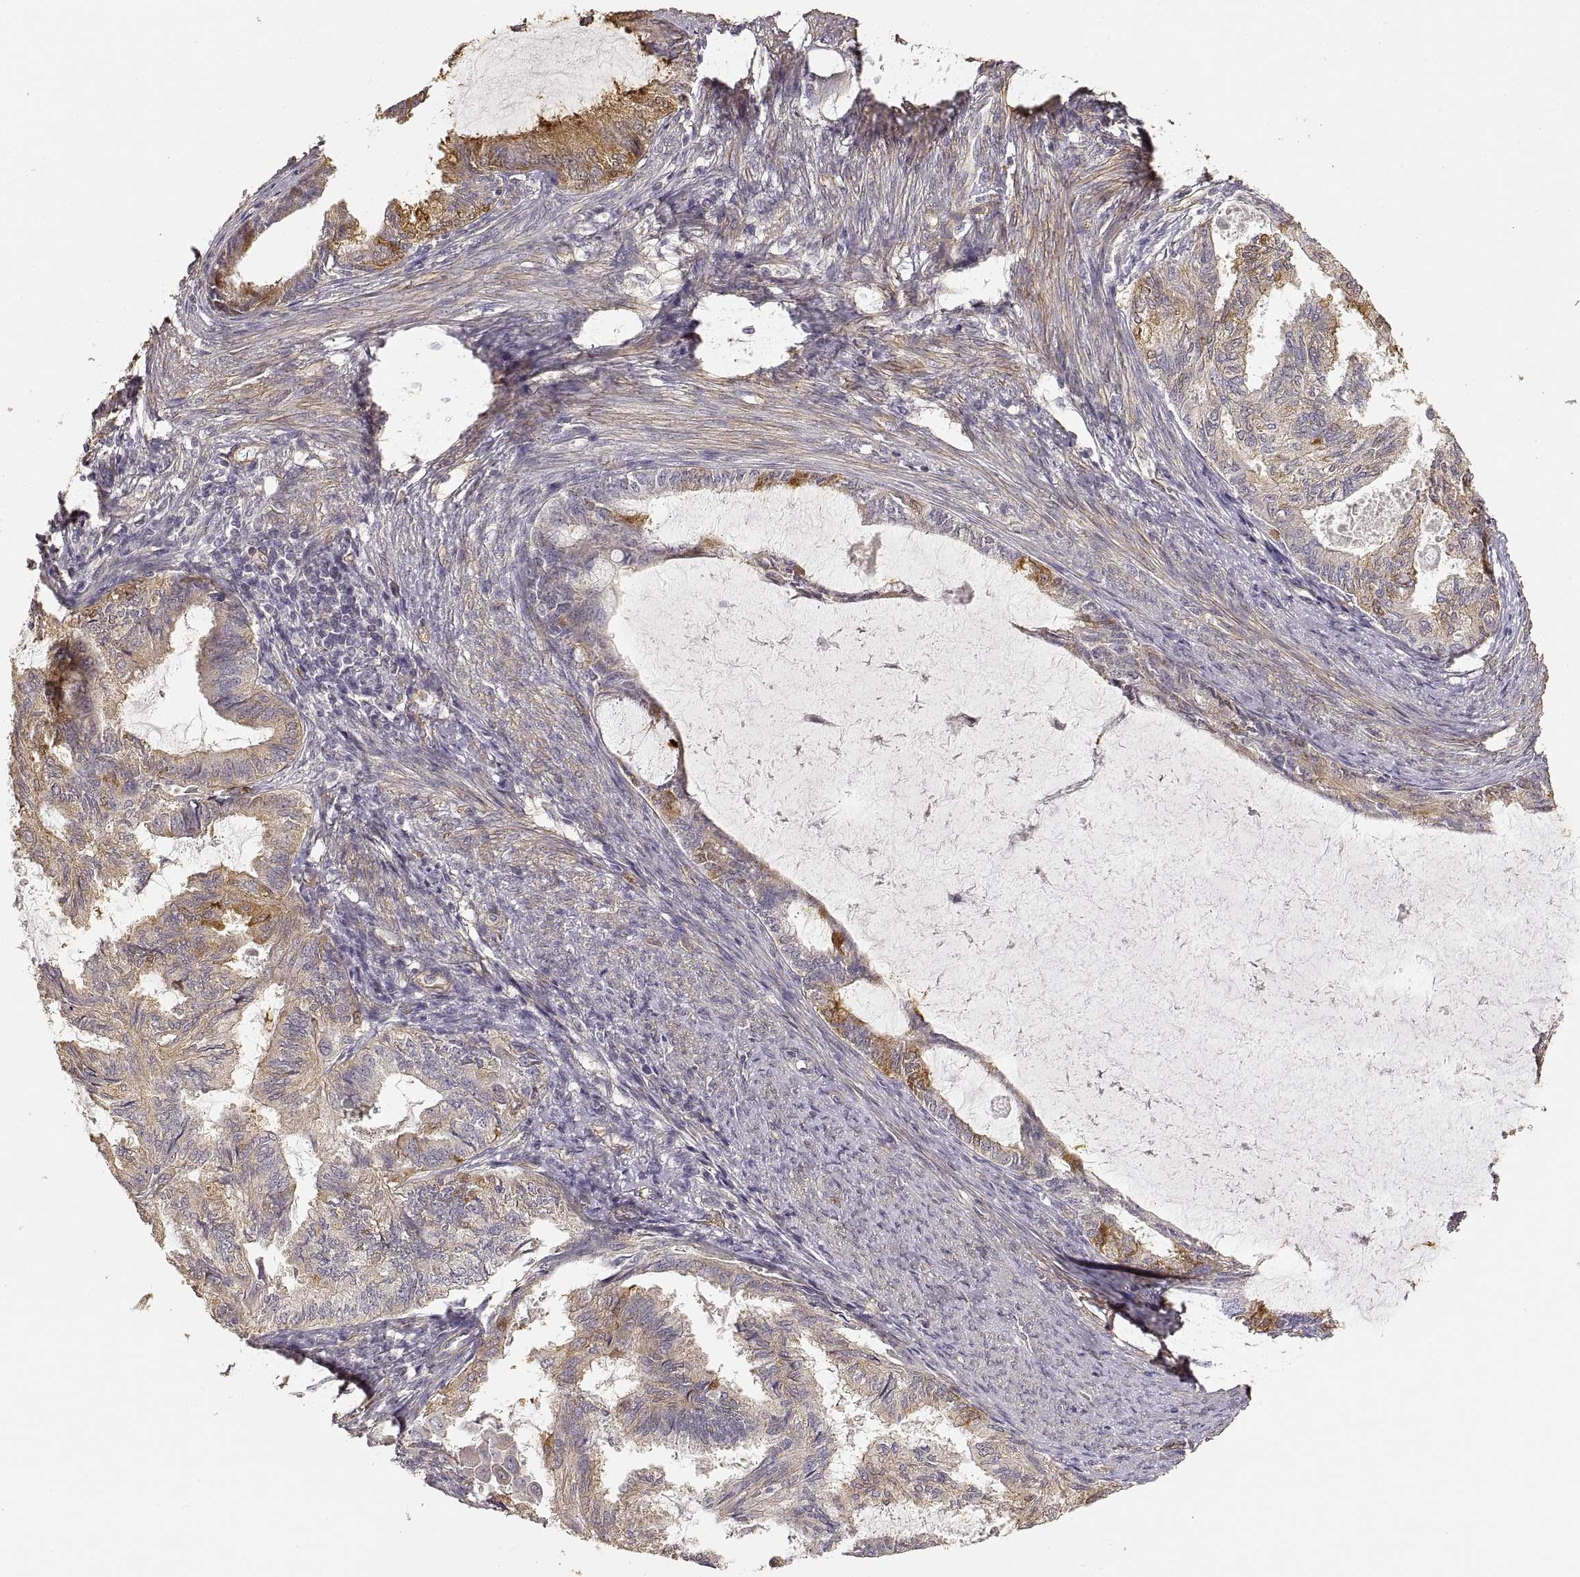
{"staining": {"intensity": "weak", "quantity": "<25%", "location": "cytoplasmic/membranous"}, "tissue": "endometrial cancer", "cell_type": "Tumor cells", "image_type": "cancer", "snomed": [{"axis": "morphology", "description": "Adenocarcinoma, NOS"}, {"axis": "topography", "description": "Endometrium"}], "caption": "Adenocarcinoma (endometrial) stained for a protein using immunohistochemistry displays no expression tumor cells.", "gene": "LAMA4", "patient": {"sex": "female", "age": 86}}